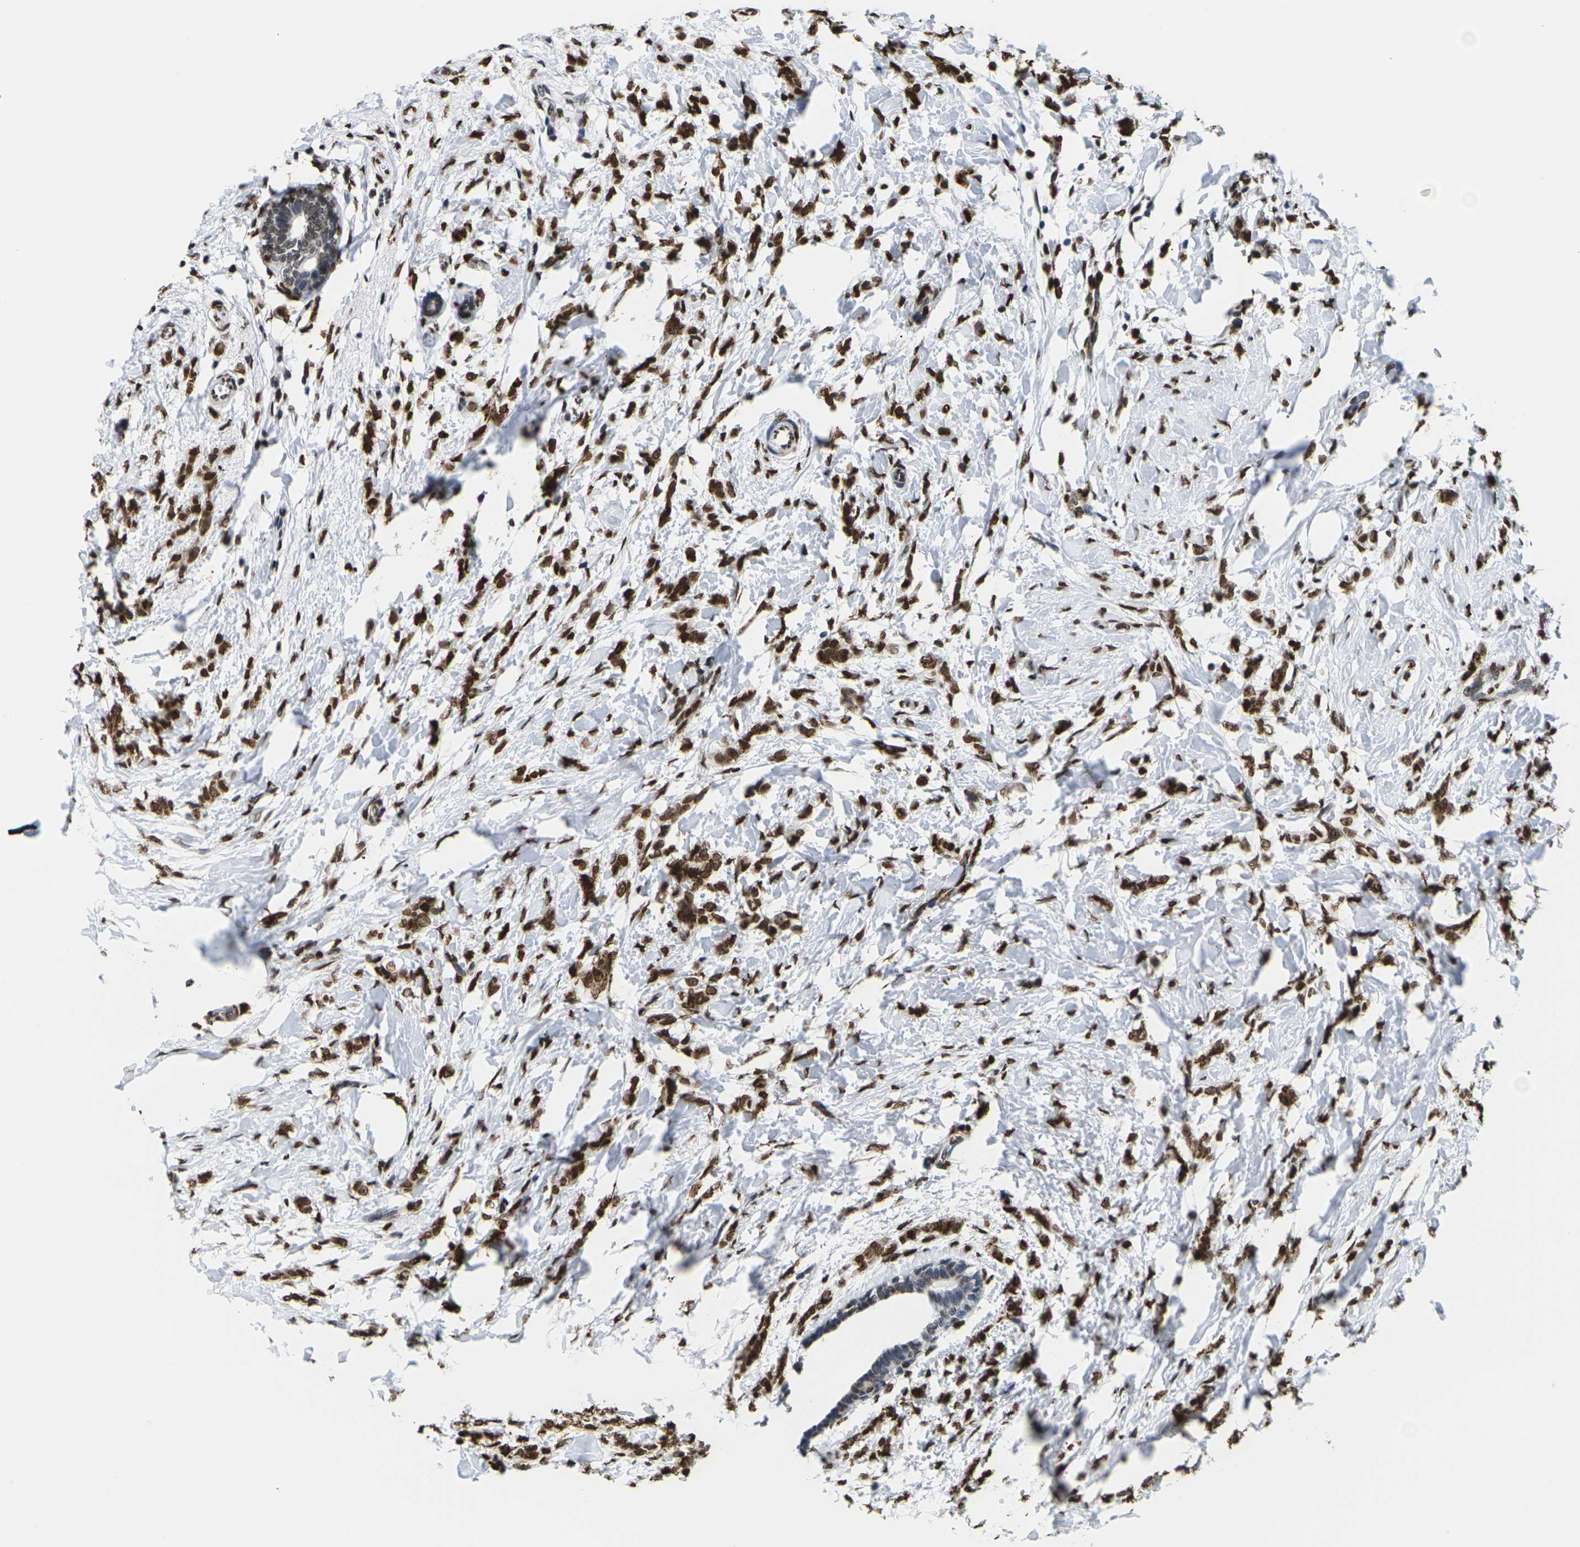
{"staining": {"intensity": "strong", "quantity": ">75%", "location": "nuclear"}, "tissue": "breast cancer", "cell_type": "Tumor cells", "image_type": "cancer", "snomed": [{"axis": "morphology", "description": "Lobular carcinoma, in situ"}, {"axis": "morphology", "description": "Lobular carcinoma"}, {"axis": "topography", "description": "Breast"}], "caption": "Immunohistochemistry (IHC) image of neoplastic tissue: lobular carcinoma (breast) stained using IHC reveals high levels of strong protein expression localized specifically in the nuclear of tumor cells, appearing as a nuclear brown color.", "gene": "H2AC21", "patient": {"sex": "female", "age": 41}}